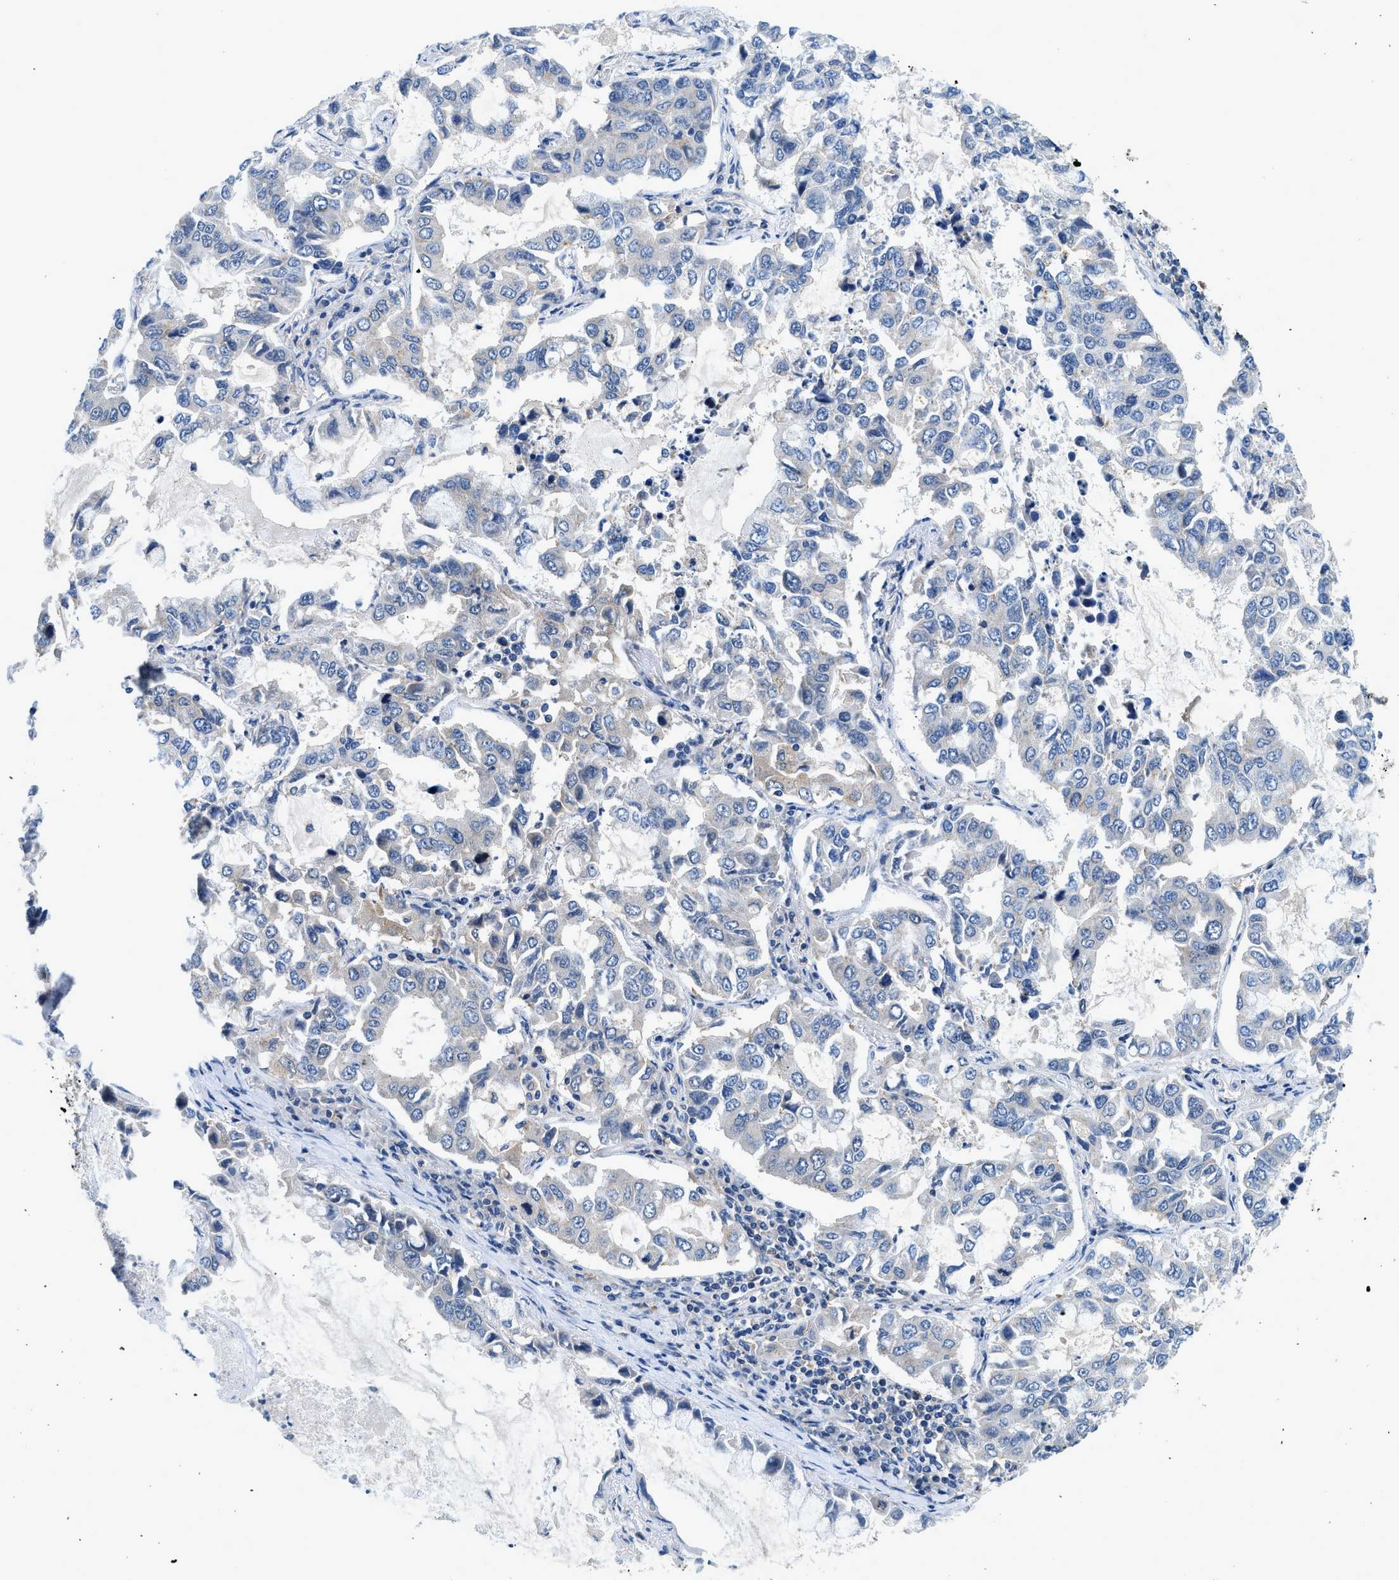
{"staining": {"intensity": "negative", "quantity": "none", "location": "none"}, "tissue": "lung cancer", "cell_type": "Tumor cells", "image_type": "cancer", "snomed": [{"axis": "morphology", "description": "Adenocarcinoma, NOS"}, {"axis": "topography", "description": "Lung"}], "caption": "Lung cancer was stained to show a protein in brown. There is no significant expression in tumor cells.", "gene": "LPIN2", "patient": {"sex": "male", "age": 64}}